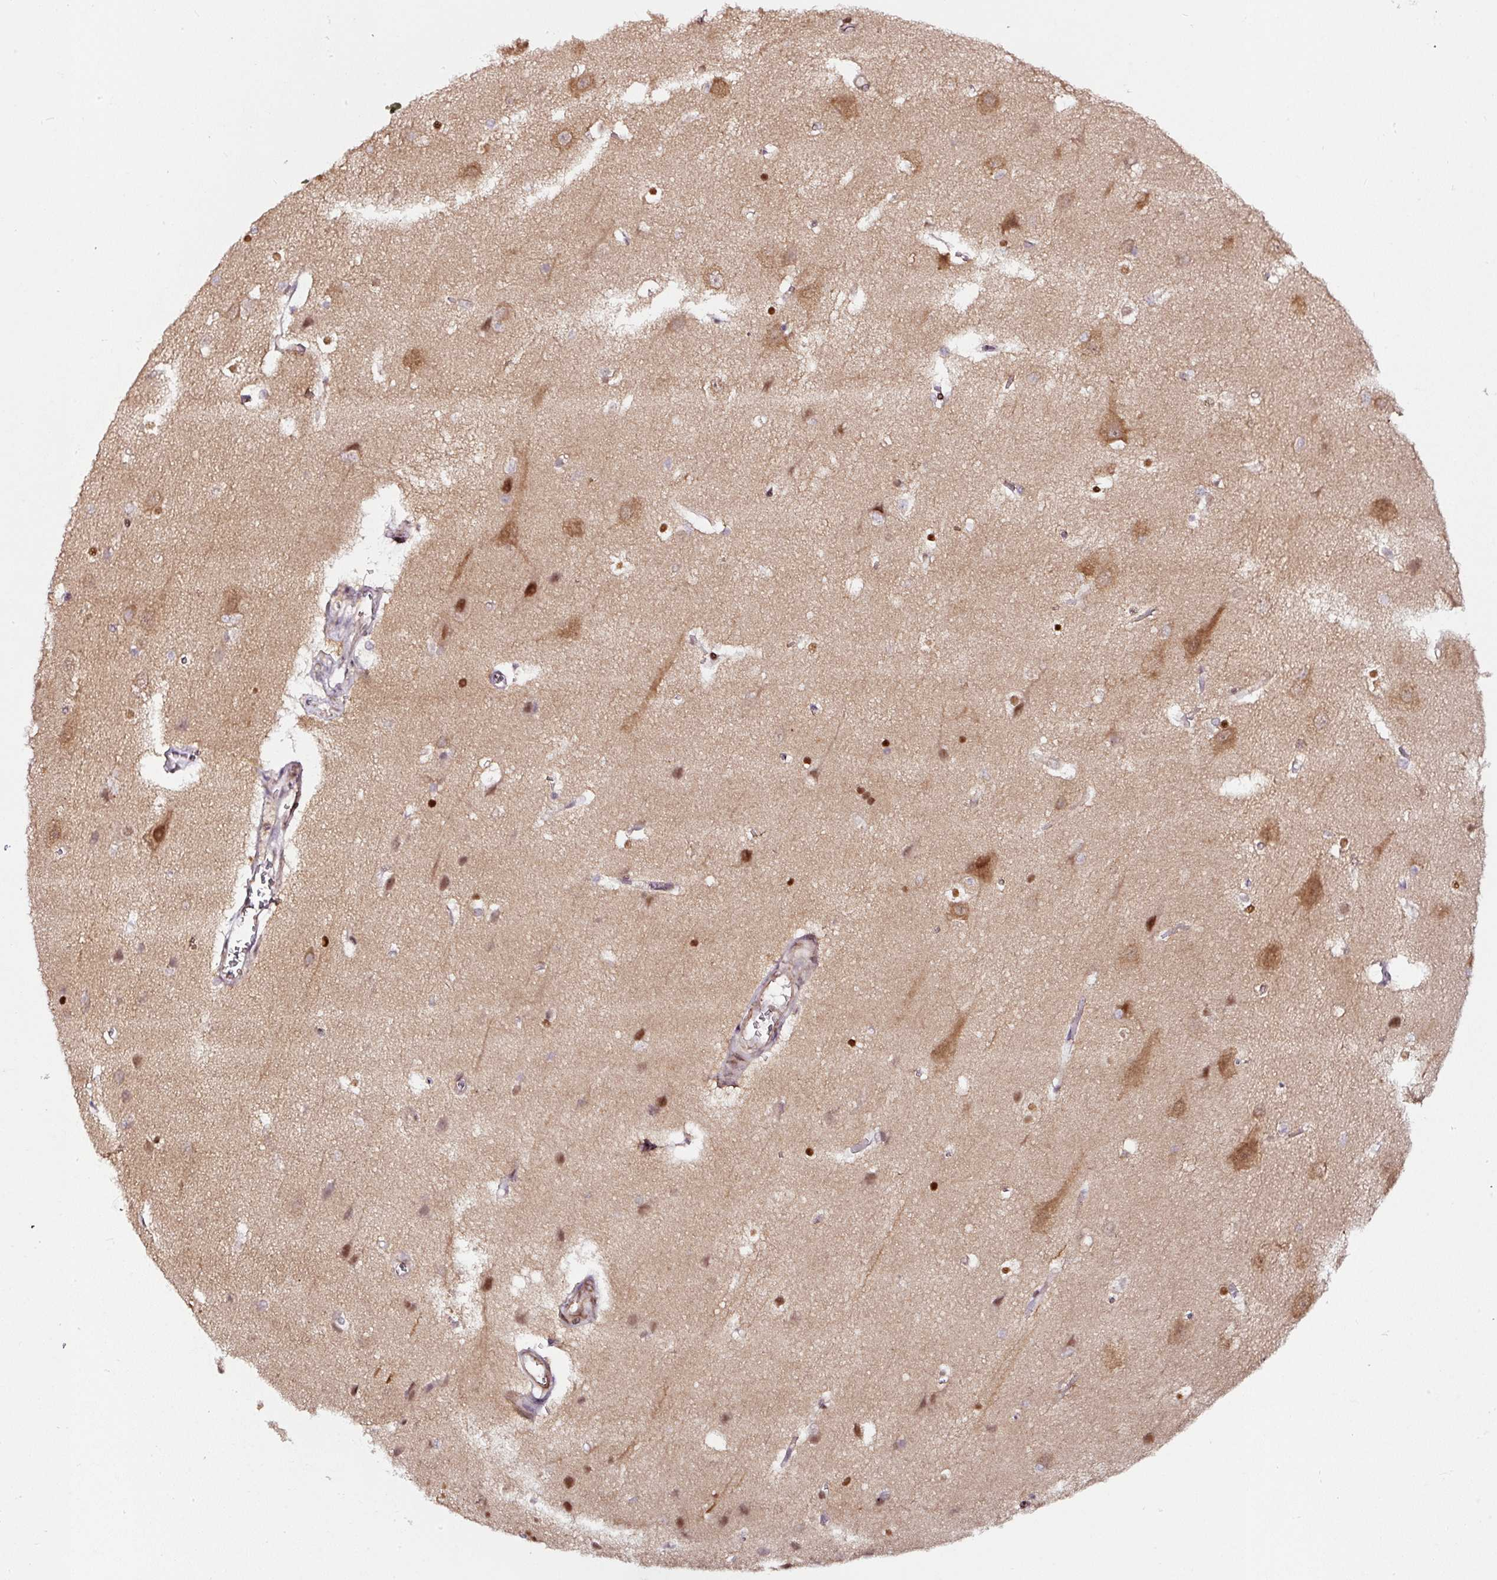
{"staining": {"intensity": "moderate", "quantity": "25%-75%", "location": "cytoplasmic/membranous"}, "tissue": "cerebral cortex", "cell_type": "Endothelial cells", "image_type": "normal", "snomed": [{"axis": "morphology", "description": "Normal tissue, NOS"}, {"axis": "topography", "description": "Cerebral cortex"}], "caption": "An image of human cerebral cortex stained for a protein displays moderate cytoplasmic/membranous brown staining in endothelial cells.", "gene": "KDM4E", "patient": {"sex": "male", "age": 37}}